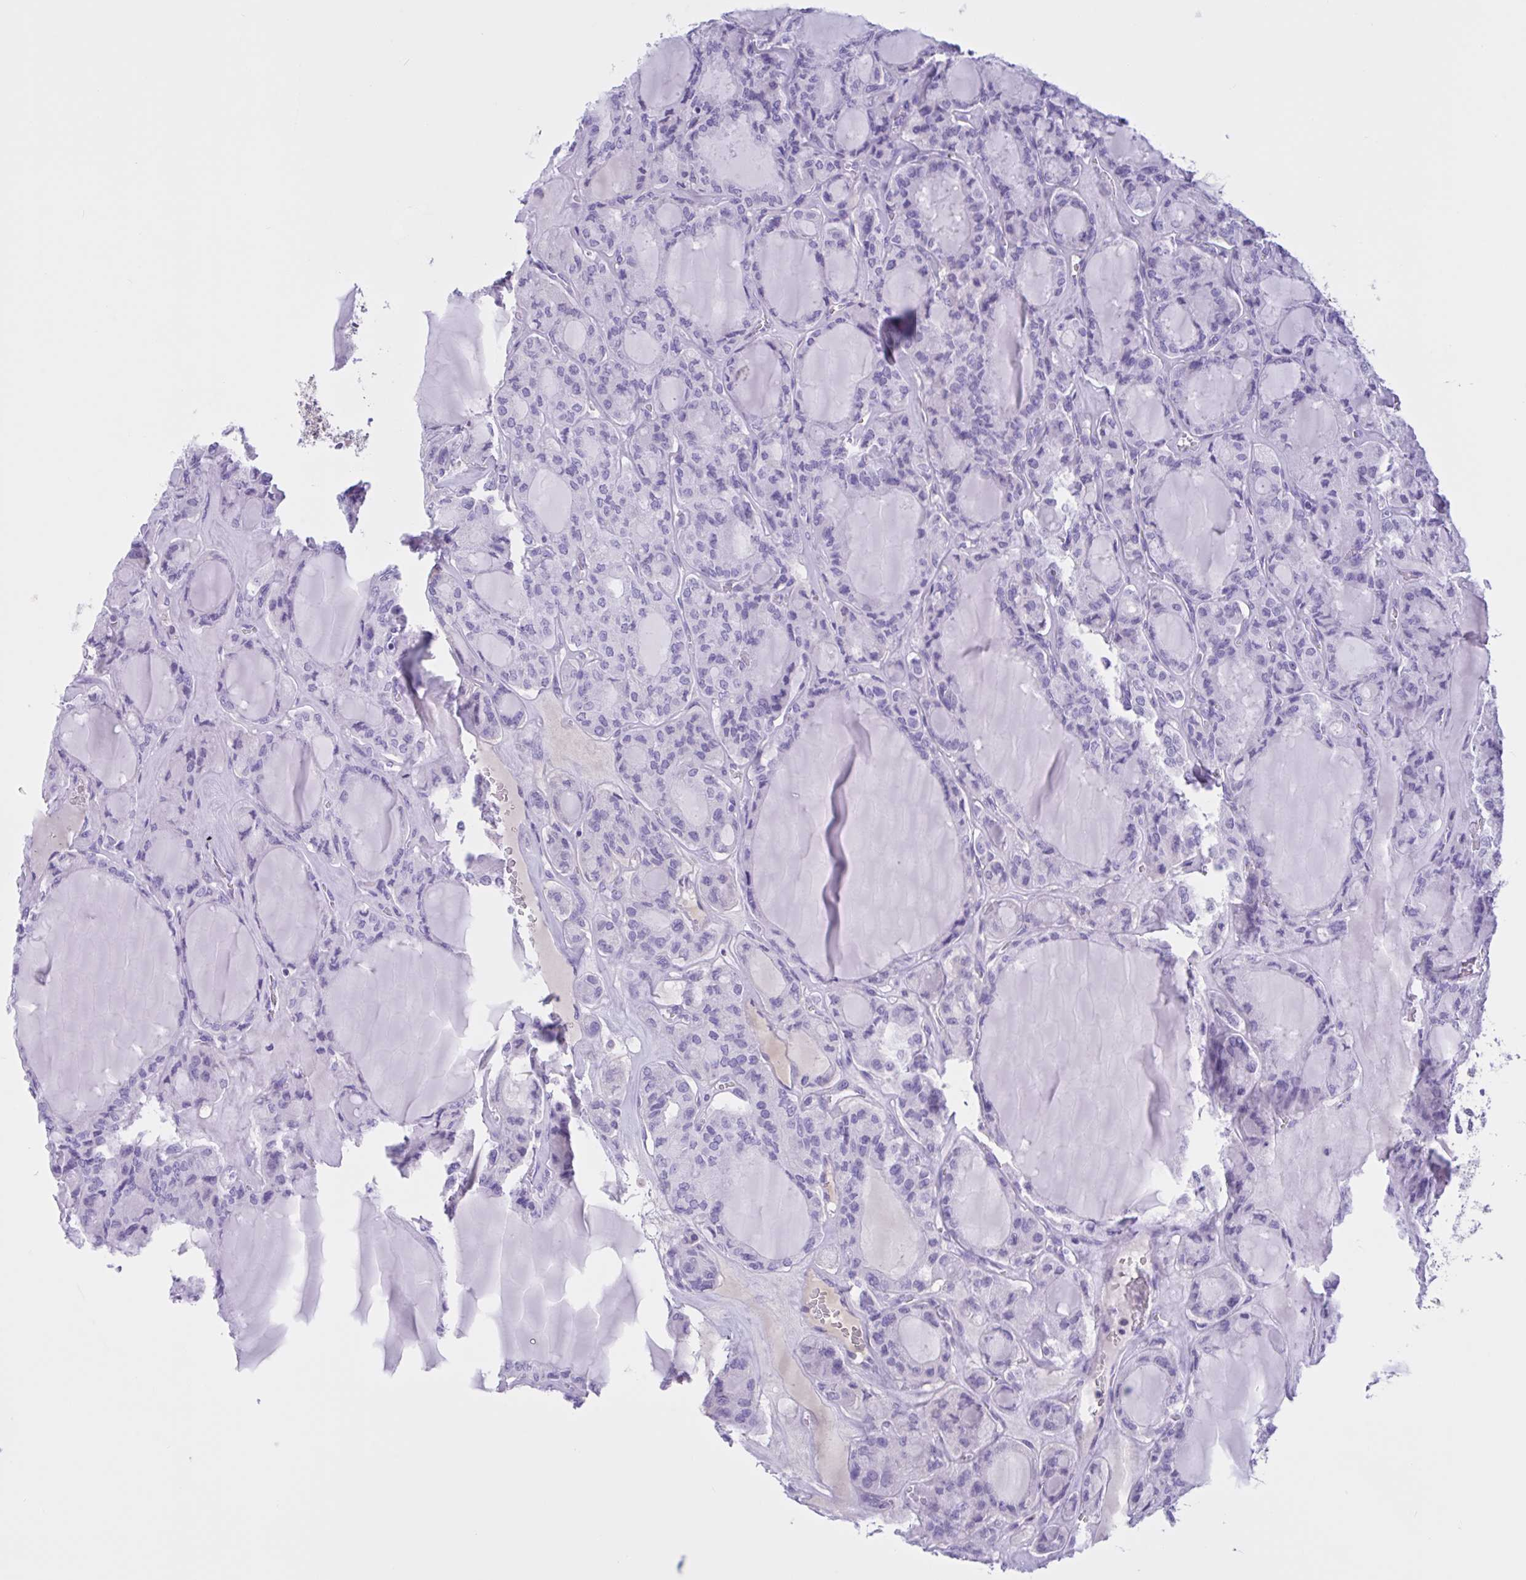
{"staining": {"intensity": "negative", "quantity": "none", "location": "none"}, "tissue": "thyroid cancer", "cell_type": "Tumor cells", "image_type": "cancer", "snomed": [{"axis": "morphology", "description": "Follicular adenoma carcinoma, NOS"}, {"axis": "topography", "description": "Thyroid gland"}], "caption": "An image of thyroid cancer (follicular adenoma carcinoma) stained for a protein shows no brown staining in tumor cells. Nuclei are stained in blue.", "gene": "LARGE2", "patient": {"sex": "female", "age": 63}}